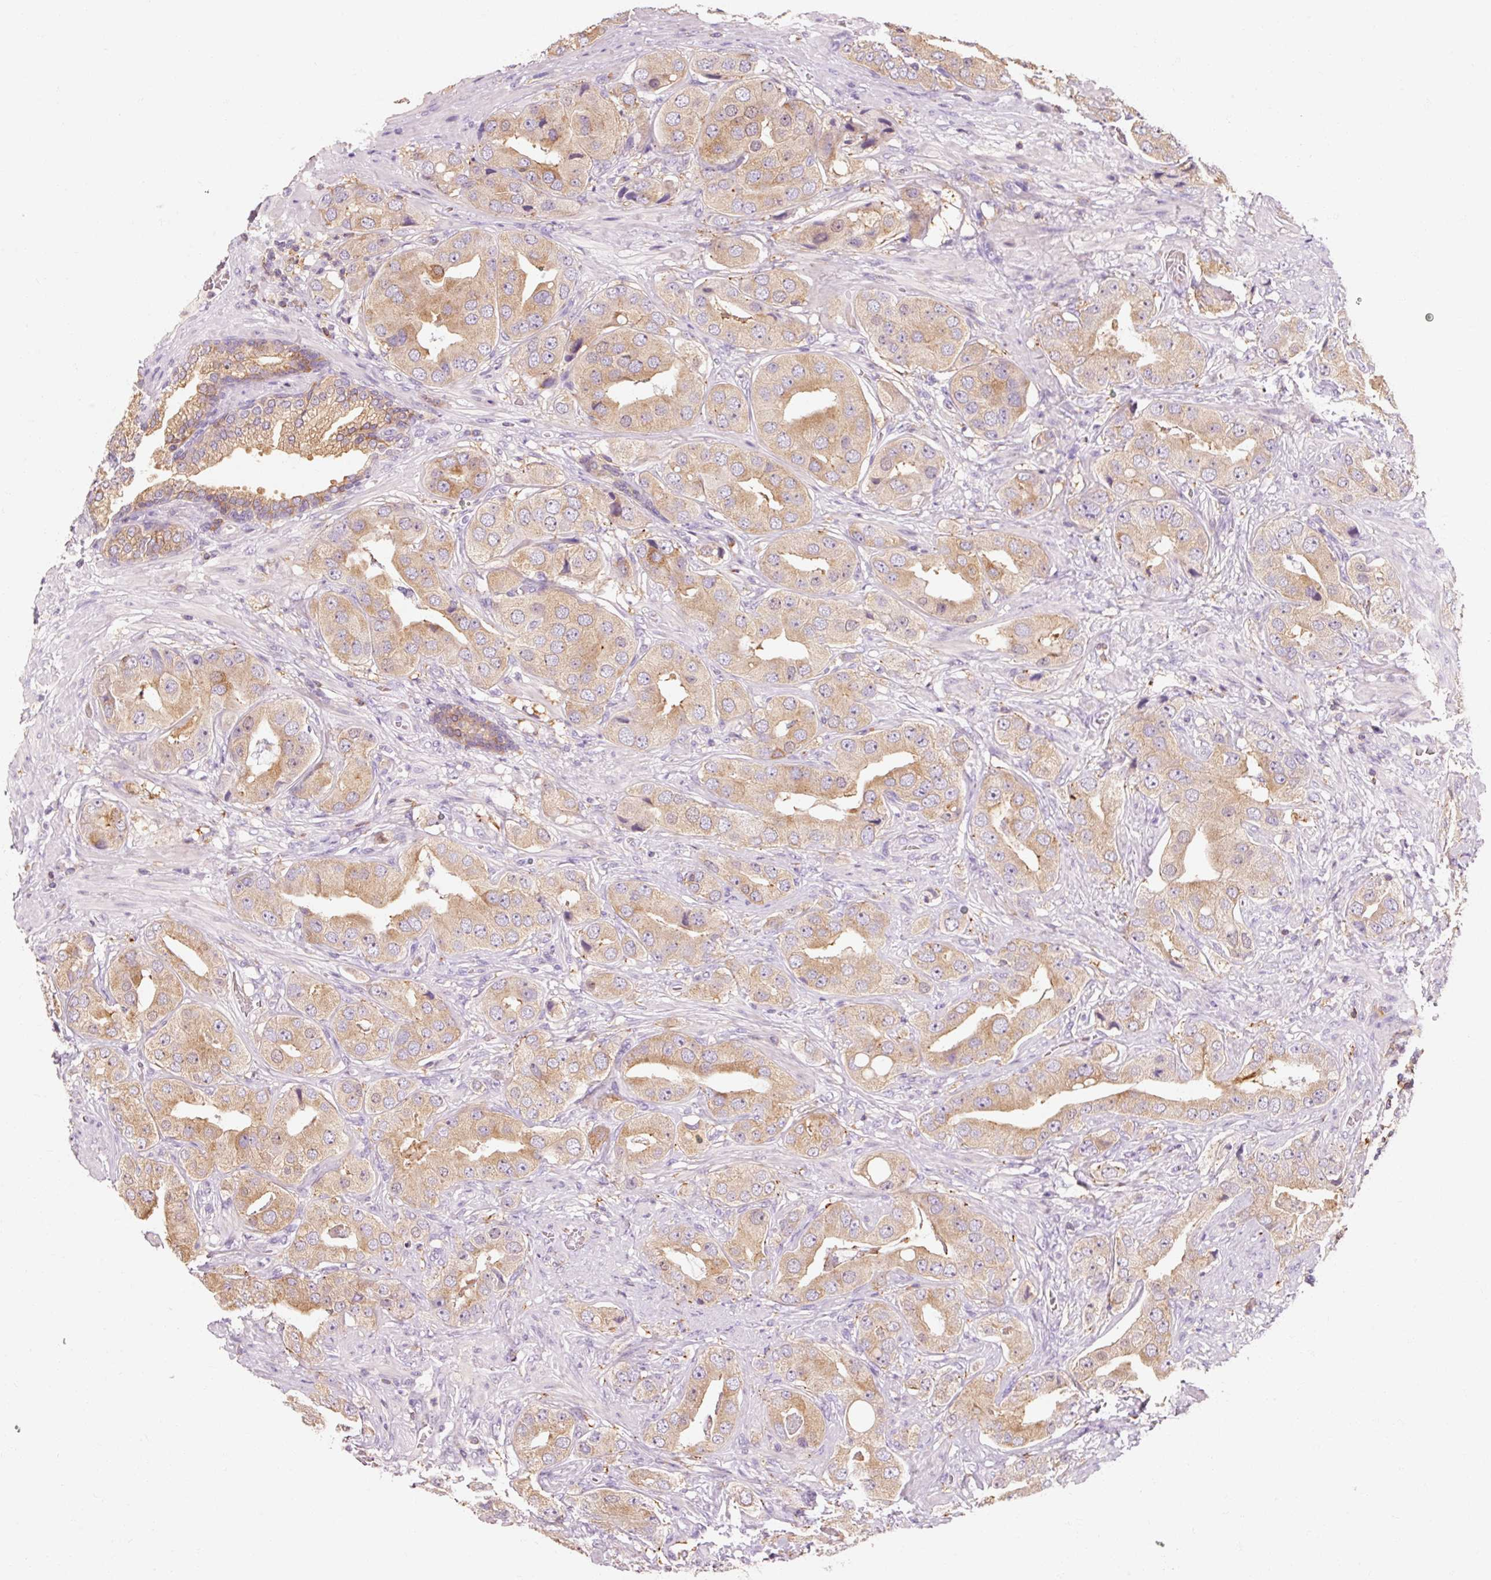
{"staining": {"intensity": "moderate", "quantity": ">75%", "location": "cytoplasmic/membranous"}, "tissue": "prostate cancer", "cell_type": "Tumor cells", "image_type": "cancer", "snomed": [{"axis": "morphology", "description": "Adenocarcinoma, High grade"}, {"axis": "topography", "description": "Prostate"}], "caption": "A medium amount of moderate cytoplasmic/membranous staining is present in approximately >75% of tumor cells in prostate high-grade adenocarcinoma tissue.", "gene": "OR8K1", "patient": {"sex": "male", "age": 63}}